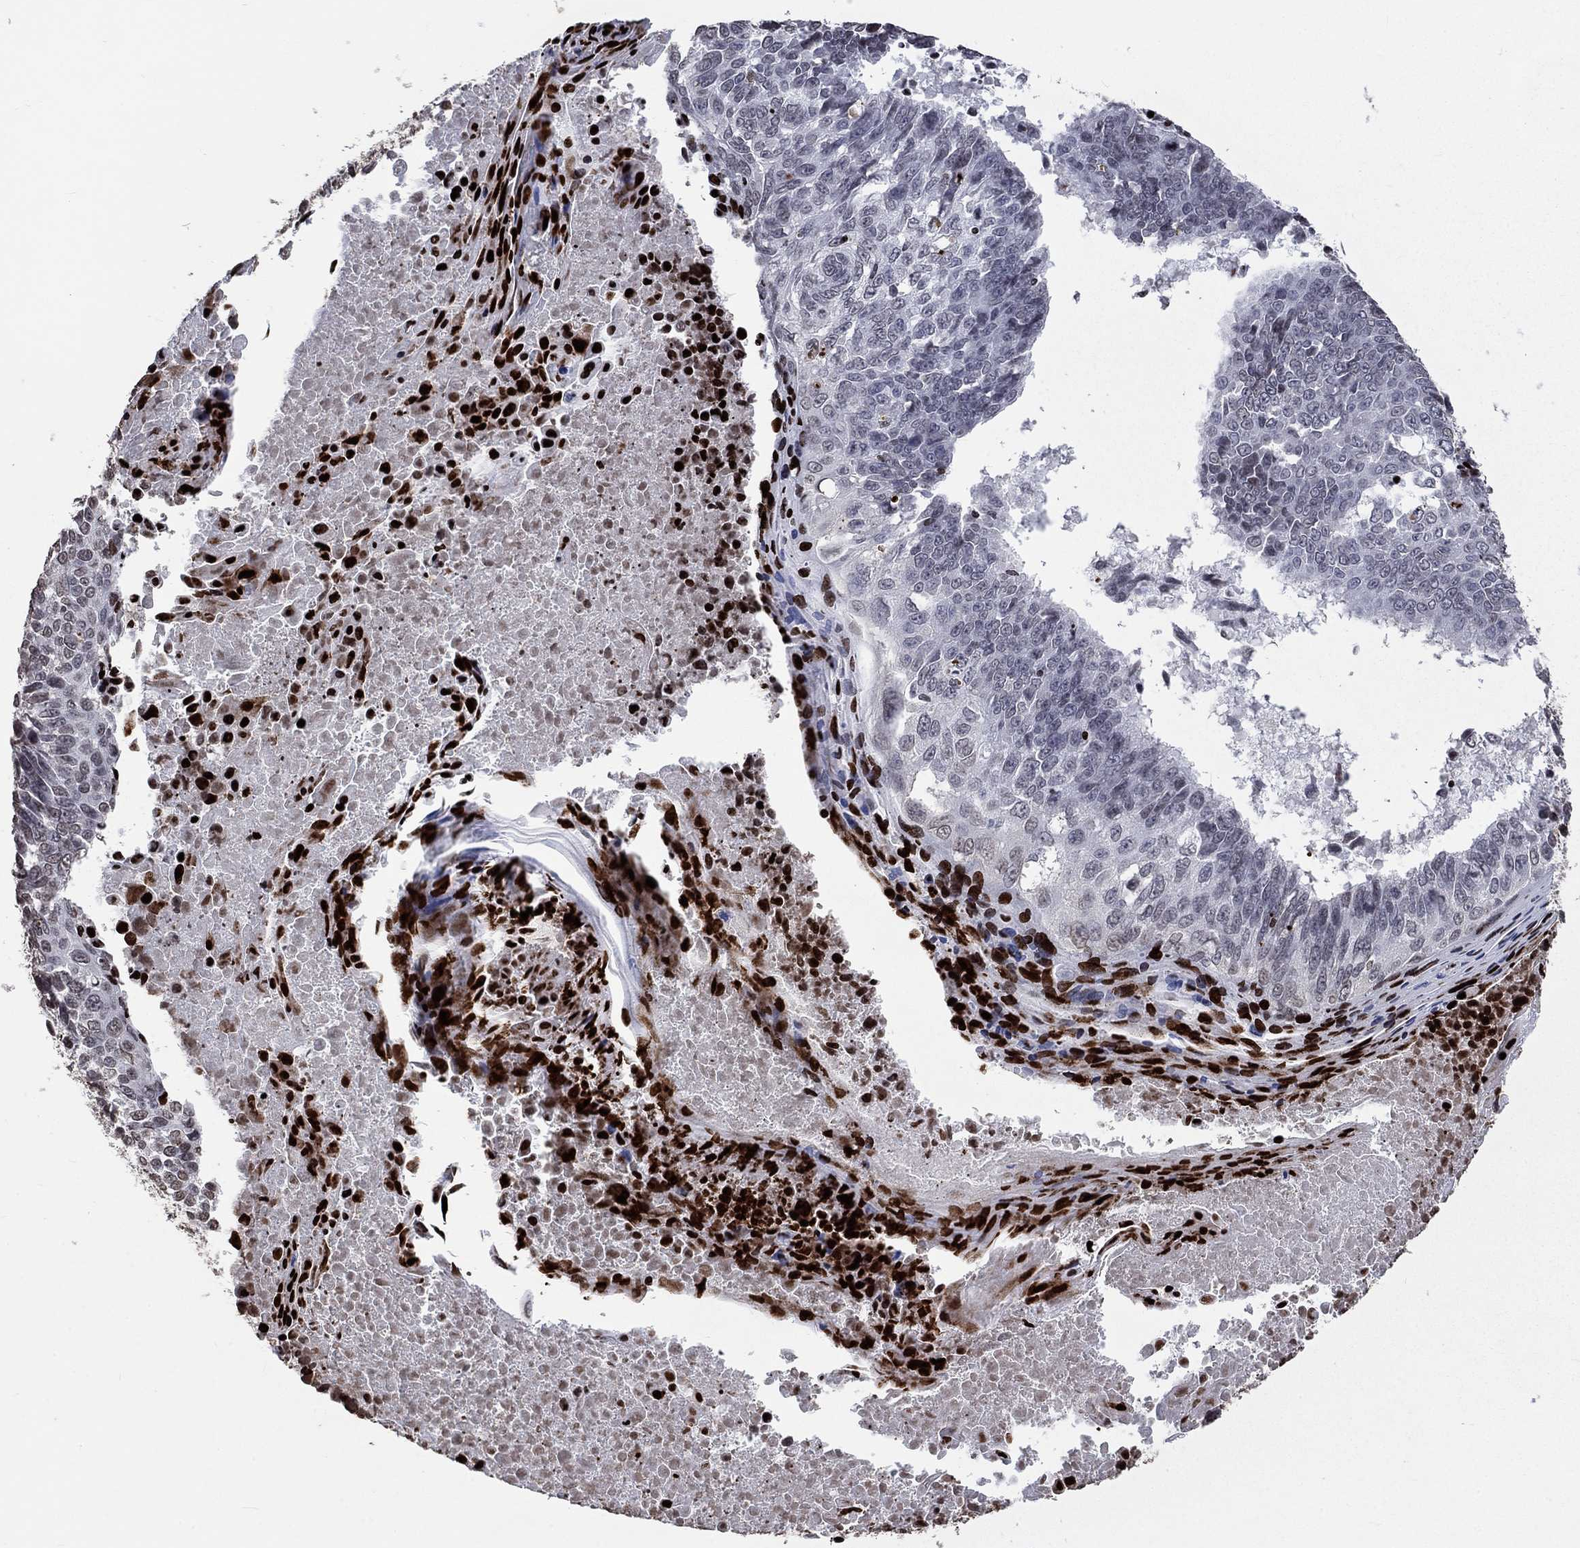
{"staining": {"intensity": "negative", "quantity": "none", "location": "none"}, "tissue": "lung cancer", "cell_type": "Tumor cells", "image_type": "cancer", "snomed": [{"axis": "morphology", "description": "Squamous cell carcinoma, NOS"}, {"axis": "topography", "description": "Lung"}], "caption": "A micrograph of lung cancer stained for a protein demonstrates no brown staining in tumor cells. (DAB immunohistochemistry (IHC), high magnification).", "gene": "SRSF3", "patient": {"sex": "male", "age": 73}}